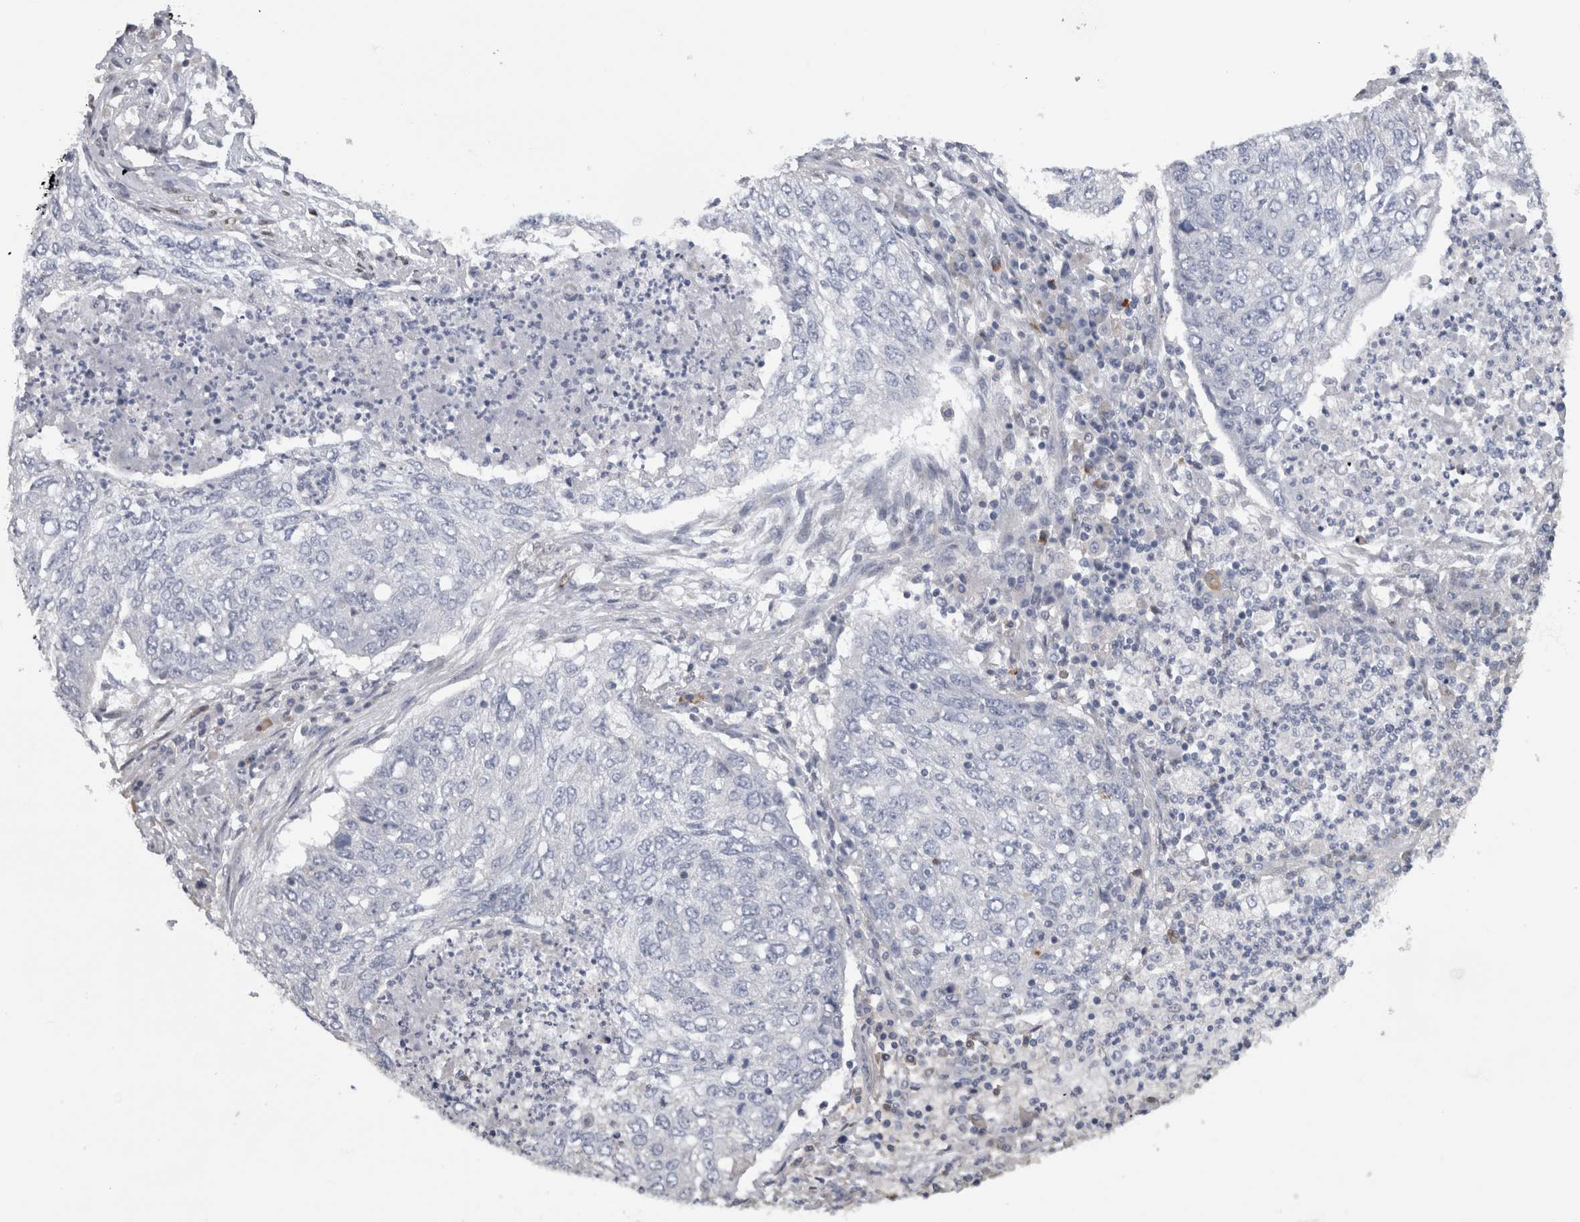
{"staining": {"intensity": "negative", "quantity": "none", "location": "none"}, "tissue": "lung cancer", "cell_type": "Tumor cells", "image_type": "cancer", "snomed": [{"axis": "morphology", "description": "Squamous cell carcinoma, NOS"}, {"axis": "topography", "description": "Lung"}], "caption": "This is a photomicrograph of immunohistochemistry (IHC) staining of lung cancer, which shows no staining in tumor cells. Brightfield microscopy of IHC stained with DAB (3,3'-diaminobenzidine) (brown) and hematoxylin (blue), captured at high magnification.", "gene": "IL33", "patient": {"sex": "female", "age": 63}}